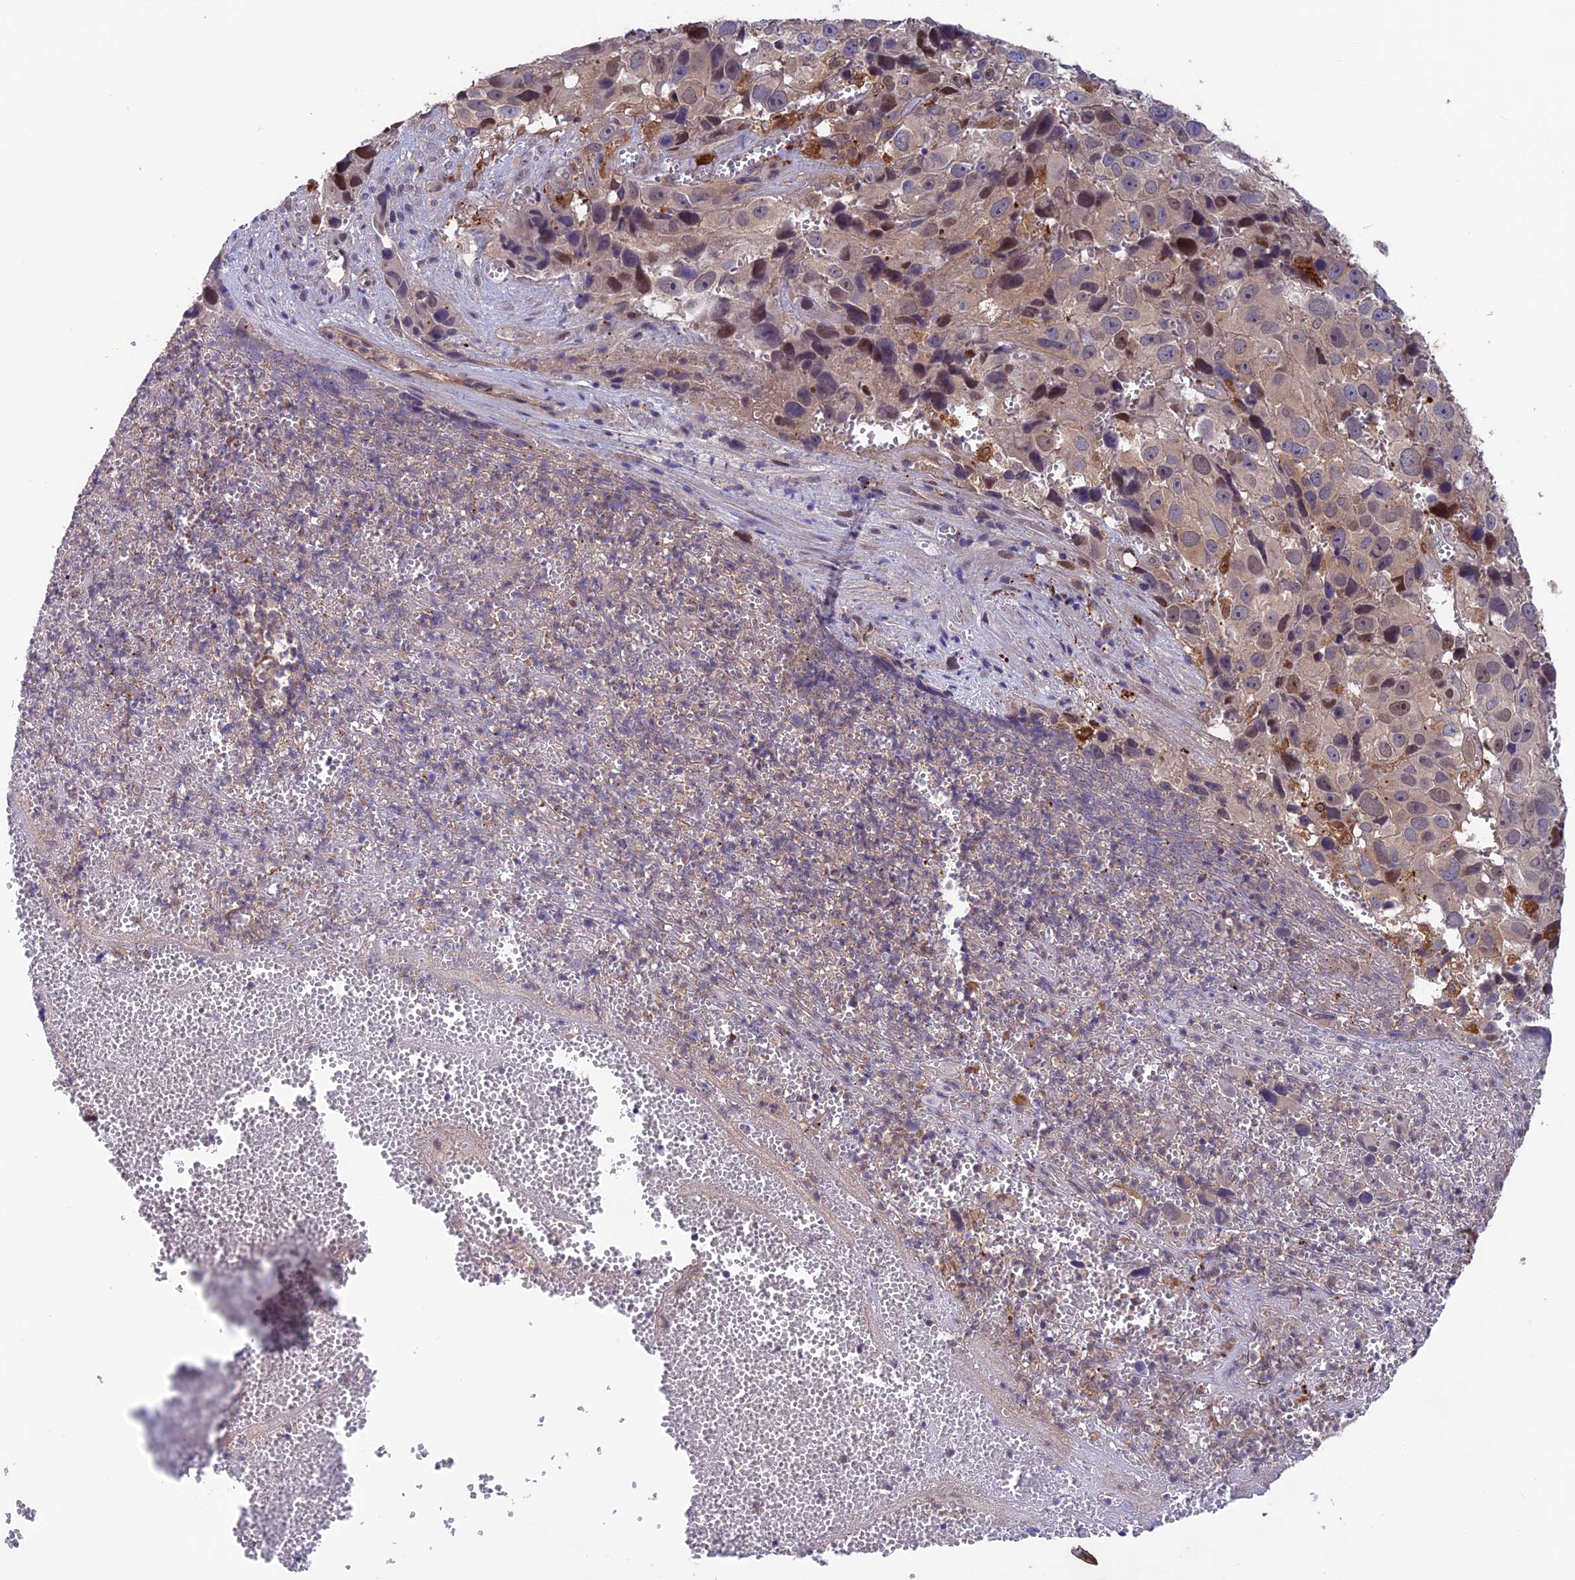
{"staining": {"intensity": "weak", "quantity": ">75%", "location": "cytoplasmic/membranous,nuclear"}, "tissue": "melanoma", "cell_type": "Tumor cells", "image_type": "cancer", "snomed": [{"axis": "morphology", "description": "Malignant melanoma, NOS"}, {"axis": "topography", "description": "Skin"}], "caption": "Melanoma was stained to show a protein in brown. There is low levels of weak cytoplasmic/membranous and nuclear staining in about >75% of tumor cells. The staining was performed using DAB (3,3'-diaminobenzidine), with brown indicating positive protein expression. Nuclei are stained blue with hematoxylin.", "gene": "MAST2", "patient": {"sex": "male", "age": 84}}